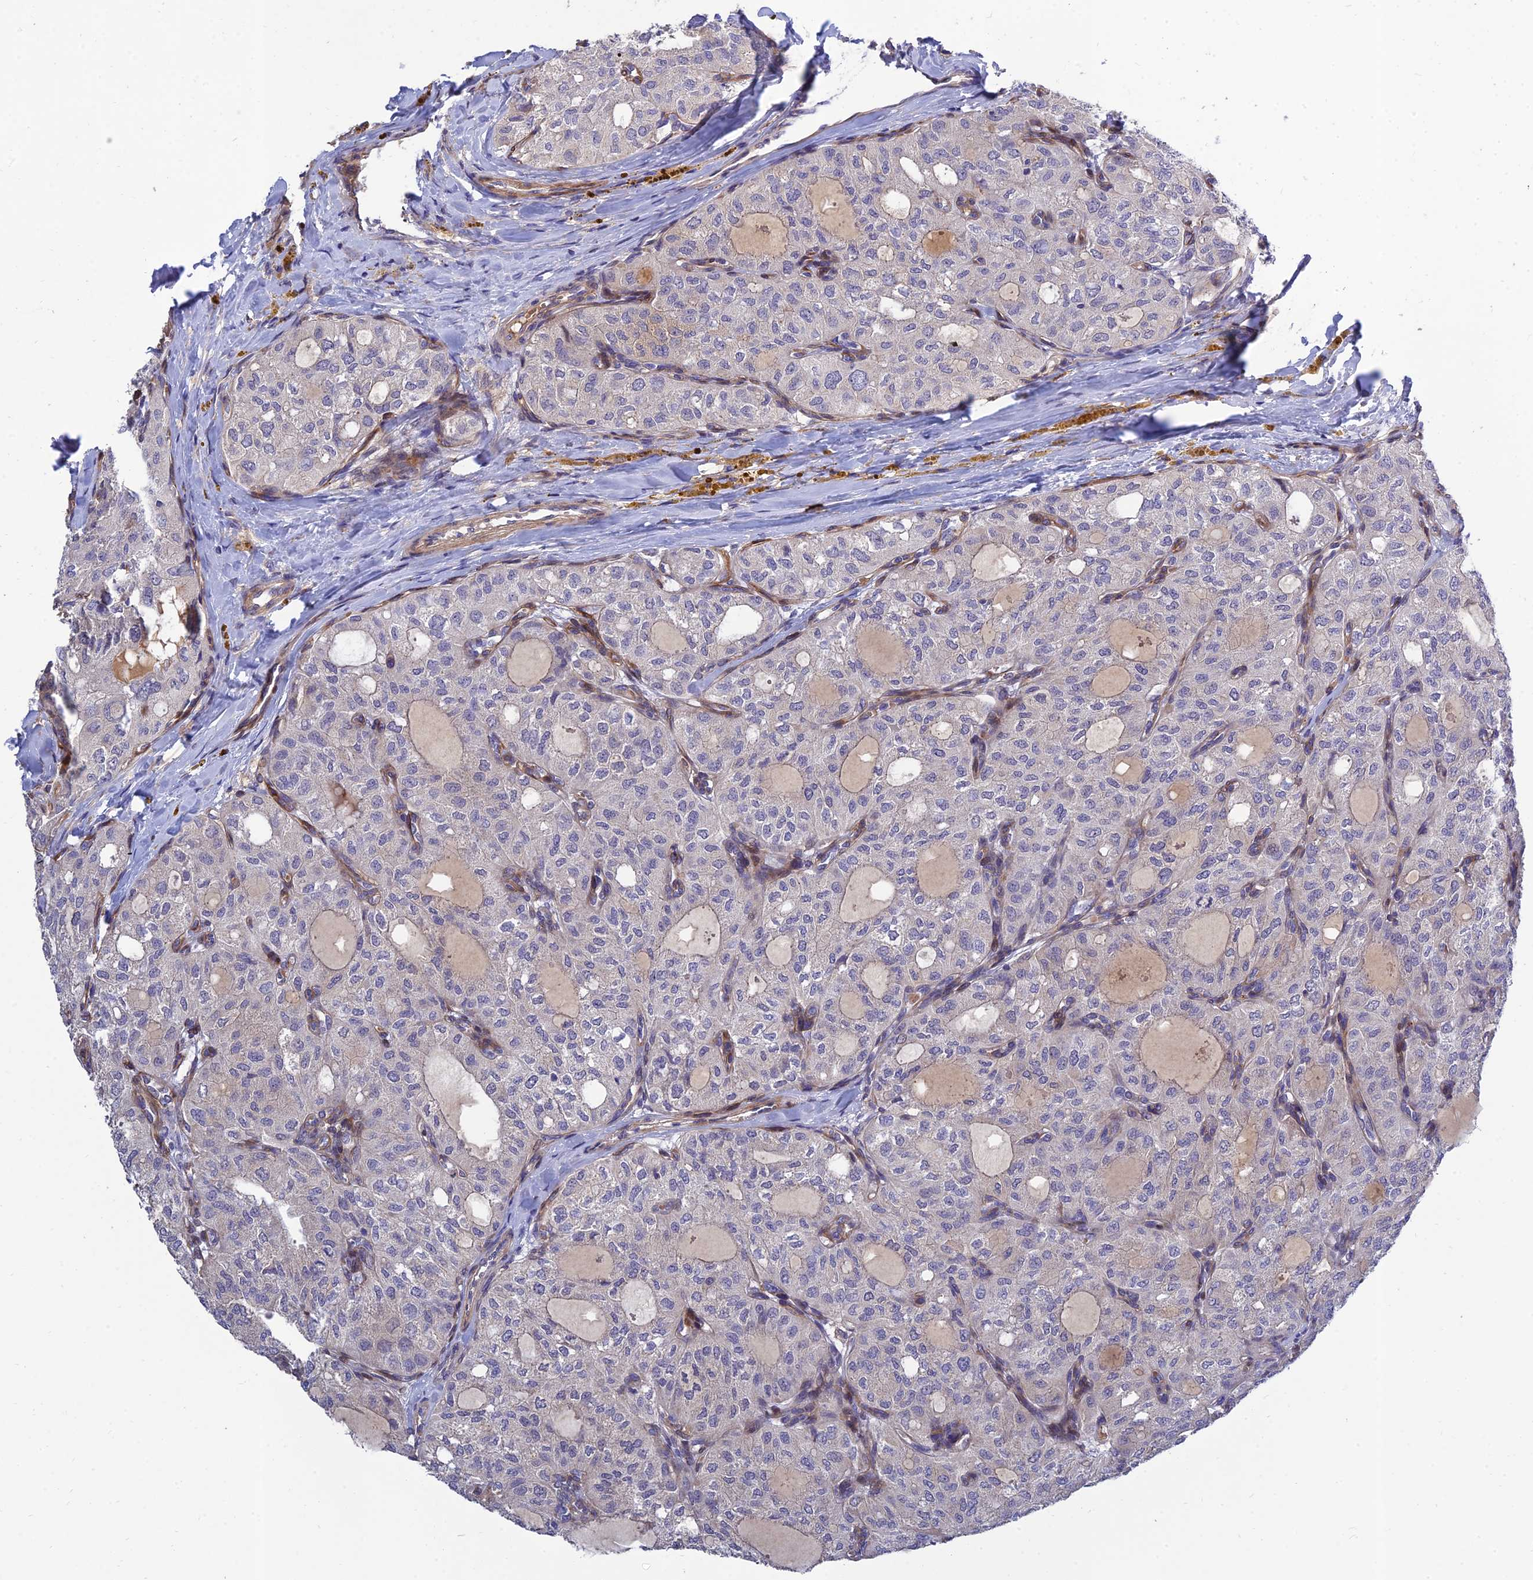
{"staining": {"intensity": "negative", "quantity": "none", "location": "none"}, "tissue": "thyroid cancer", "cell_type": "Tumor cells", "image_type": "cancer", "snomed": [{"axis": "morphology", "description": "Follicular adenoma carcinoma, NOS"}, {"axis": "topography", "description": "Thyroid gland"}], "caption": "Immunohistochemistry (IHC) of human thyroid cancer (follicular adenoma carcinoma) exhibits no expression in tumor cells. (DAB (3,3'-diaminobenzidine) immunohistochemistry visualized using brightfield microscopy, high magnification).", "gene": "MRPL35", "patient": {"sex": "male", "age": 75}}